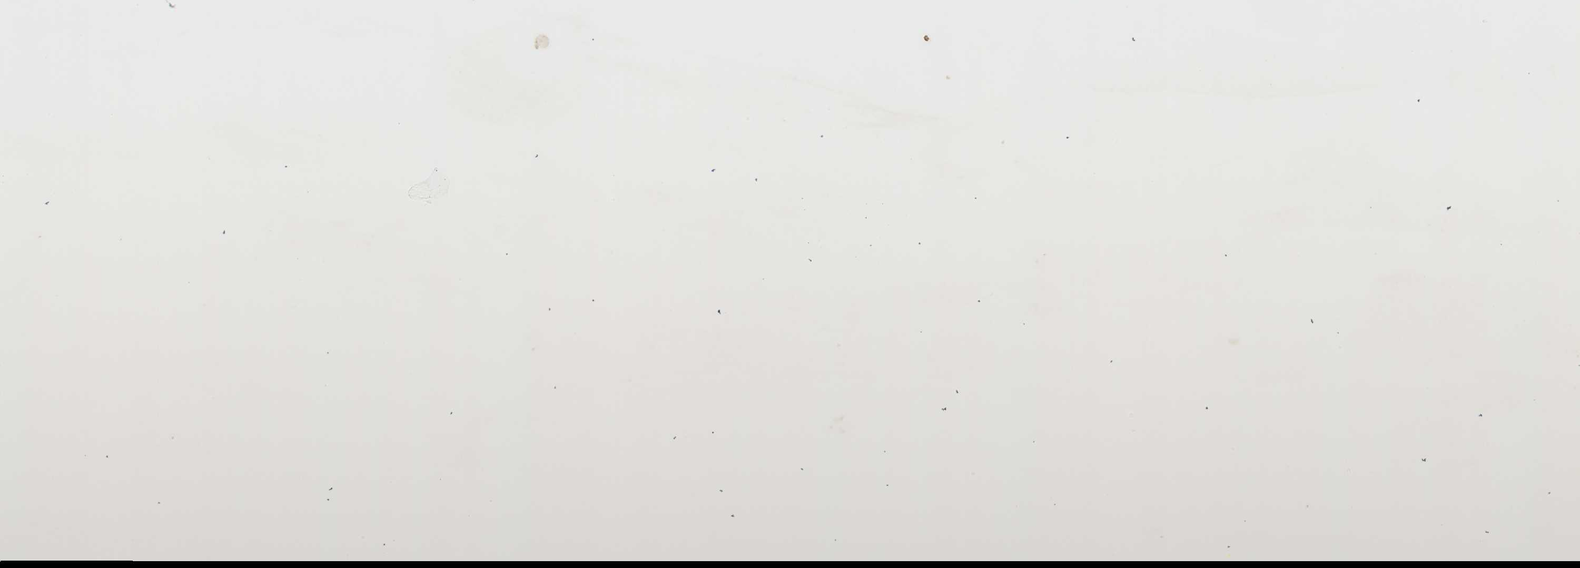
{"staining": {"intensity": "moderate", "quantity": "25%-75%", "location": "cytoplasmic/membranous,nuclear"}, "tissue": "adipose tissue", "cell_type": "Adipocytes", "image_type": "normal", "snomed": [{"axis": "morphology", "description": "Normal tissue, NOS"}, {"axis": "topography", "description": "Breast"}], "caption": "Adipose tissue stained with DAB IHC shows medium levels of moderate cytoplasmic/membranous,nuclear expression in approximately 25%-75% of adipocytes. Using DAB (3,3'-diaminobenzidine) (brown) and hematoxylin (blue) stains, captured at high magnification using brightfield microscopy.", "gene": "MPG", "patient": {"sex": "female", "age": 22}}